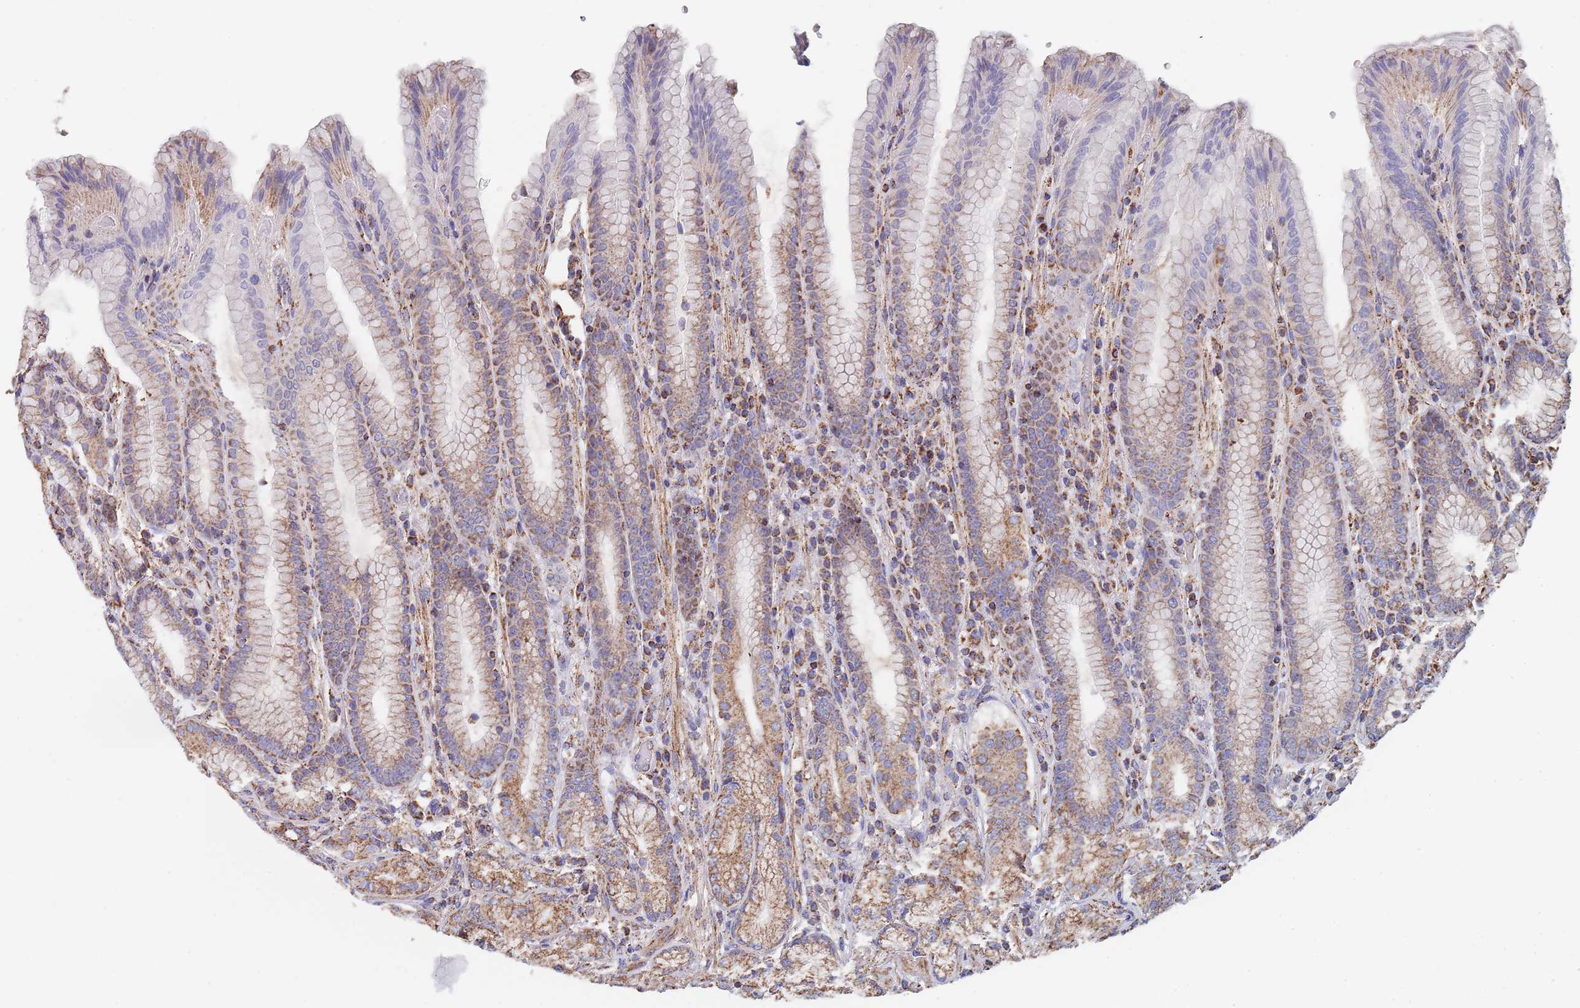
{"staining": {"intensity": "strong", "quantity": "25%-75%", "location": "cytoplasmic/membranous"}, "tissue": "stomach", "cell_type": "Glandular cells", "image_type": "normal", "snomed": [{"axis": "morphology", "description": "Normal tissue, NOS"}, {"axis": "topography", "description": "Stomach, upper"}, {"axis": "topography", "description": "Stomach, lower"}], "caption": "Immunohistochemistry staining of benign stomach, which reveals high levels of strong cytoplasmic/membranous expression in about 25%-75% of glandular cells indicating strong cytoplasmic/membranous protein staining. The staining was performed using DAB (3,3'-diaminobenzidine) (brown) for protein detection and nuclei were counterstained in hematoxylin (blue).", "gene": "PGP", "patient": {"sex": "female", "age": 76}}